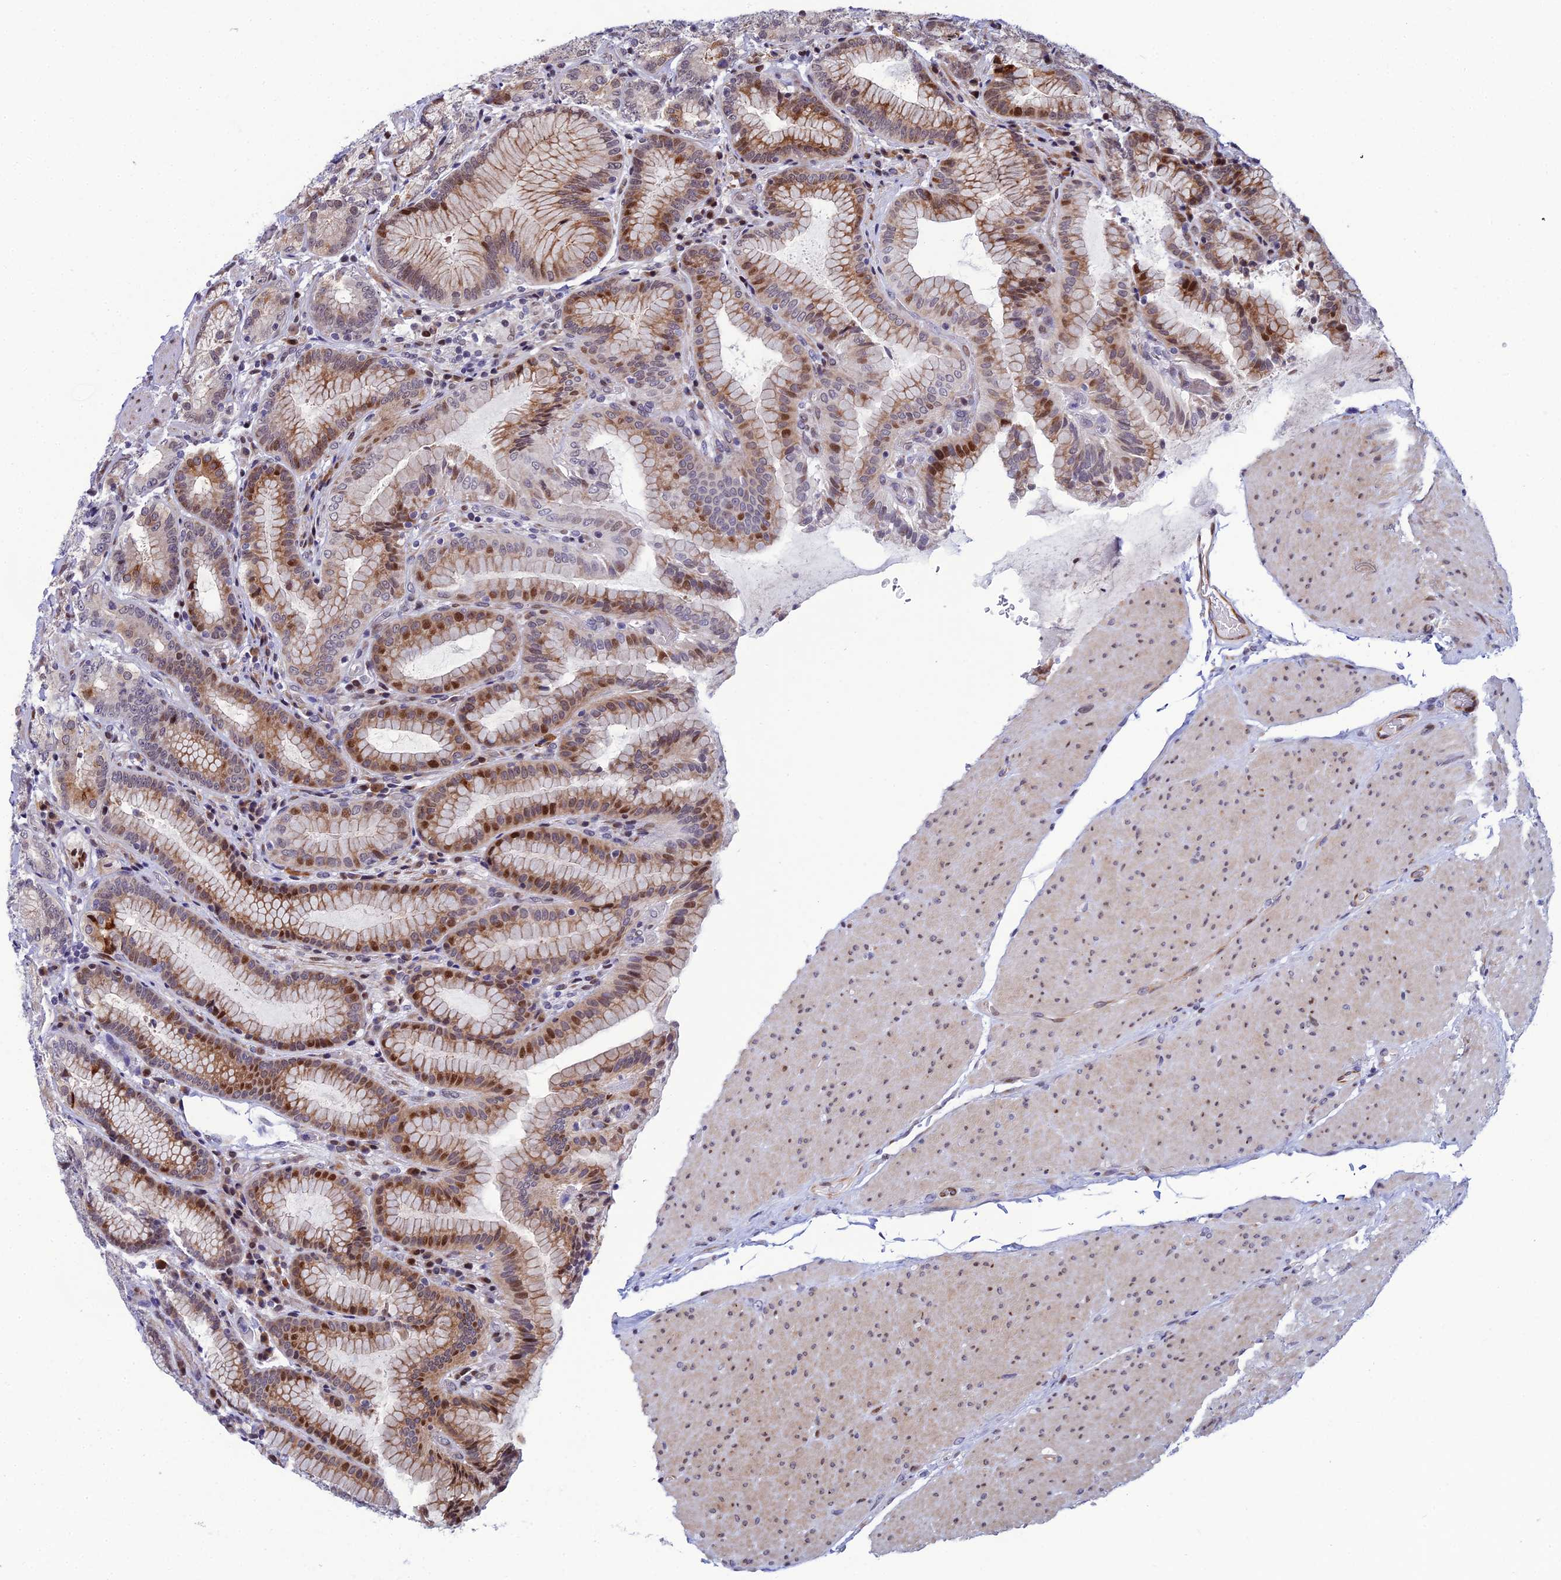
{"staining": {"intensity": "moderate", "quantity": "25%-75%", "location": "cytoplasmic/membranous,nuclear"}, "tissue": "stomach", "cell_type": "Glandular cells", "image_type": "normal", "snomed": [{"axis": "morphology", "description": "Normal tissue, NOS"}, {"axis": "topography", "description": "Stomach, upper"}, {"axis": "topography", "description": "Stomach, lower"}], "caption": "About 25%-75% of glandular cells in unremarkable stomach demonstrate moderate cytoplasmic/membranous,nuclear protein staining as visualized by brown immunohistochemical staining.", "gene": "ZNF668", "patient": {"sex": "female", "age": 76}}